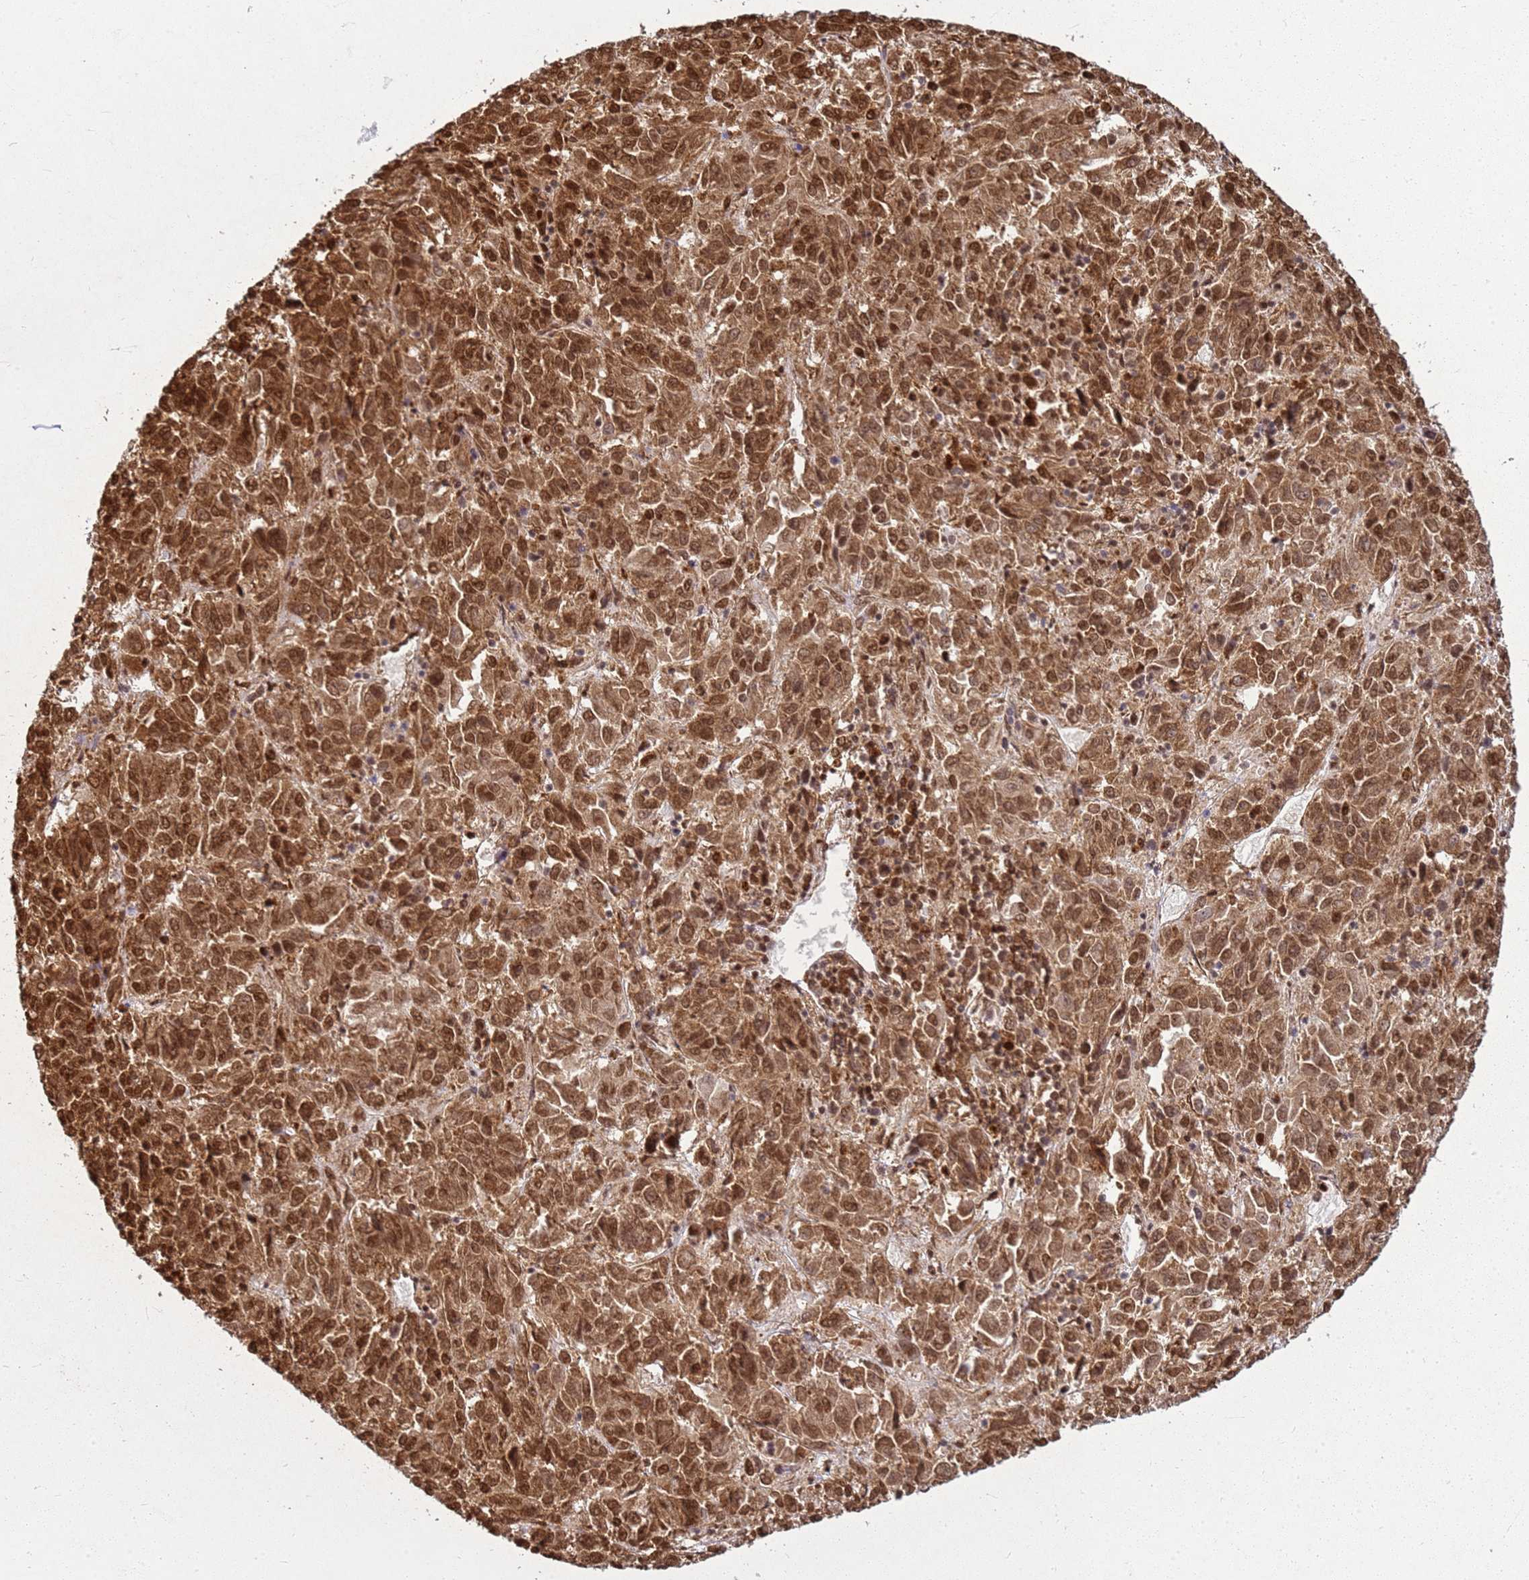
{"staining": {"intensity": "moderate", "quantity": ">75%", "location": "cytoplasmic/membranous,nuclear"}, "tissue": "melanoma", "cell_type": "Tumor cells", "image_type": "cancer", "snomed": [{"axis": "morphology", "description": "Malignant melanoma, Metastatic site"}, {"axis": "topography", "description": "Lung"}], "caption": "Protein staining of melanoma tissue displays moderate cytoplasmic/membranous and nuclear staining in about >75% of tumor cells.", "gene": "APEX1", "patient": {"sex": "male", "age": 64}}